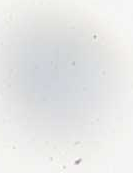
{"staining": {"intensity": "weak", "quantity": ">75%", "location": "cytoplasmic/membranous"}, "tissue": "urinary bladder", "cell_type": "Urothelial cells", "image_type": "normal", "snomed": [{"axis": "morphology", "description": "Normal tissue, NOS"}, {"axis": "topography", "description": "Urinary bladder"}], "caption": "IHC micrograph of benign urinary bladder stained for a protein (brown), which demonstrates low levels of weak cytoplasmic/membranous expression in approximately >75% of urothelial cells.", "gene": "CPNE1", "patient": {"sex": "male", "age": 68}}